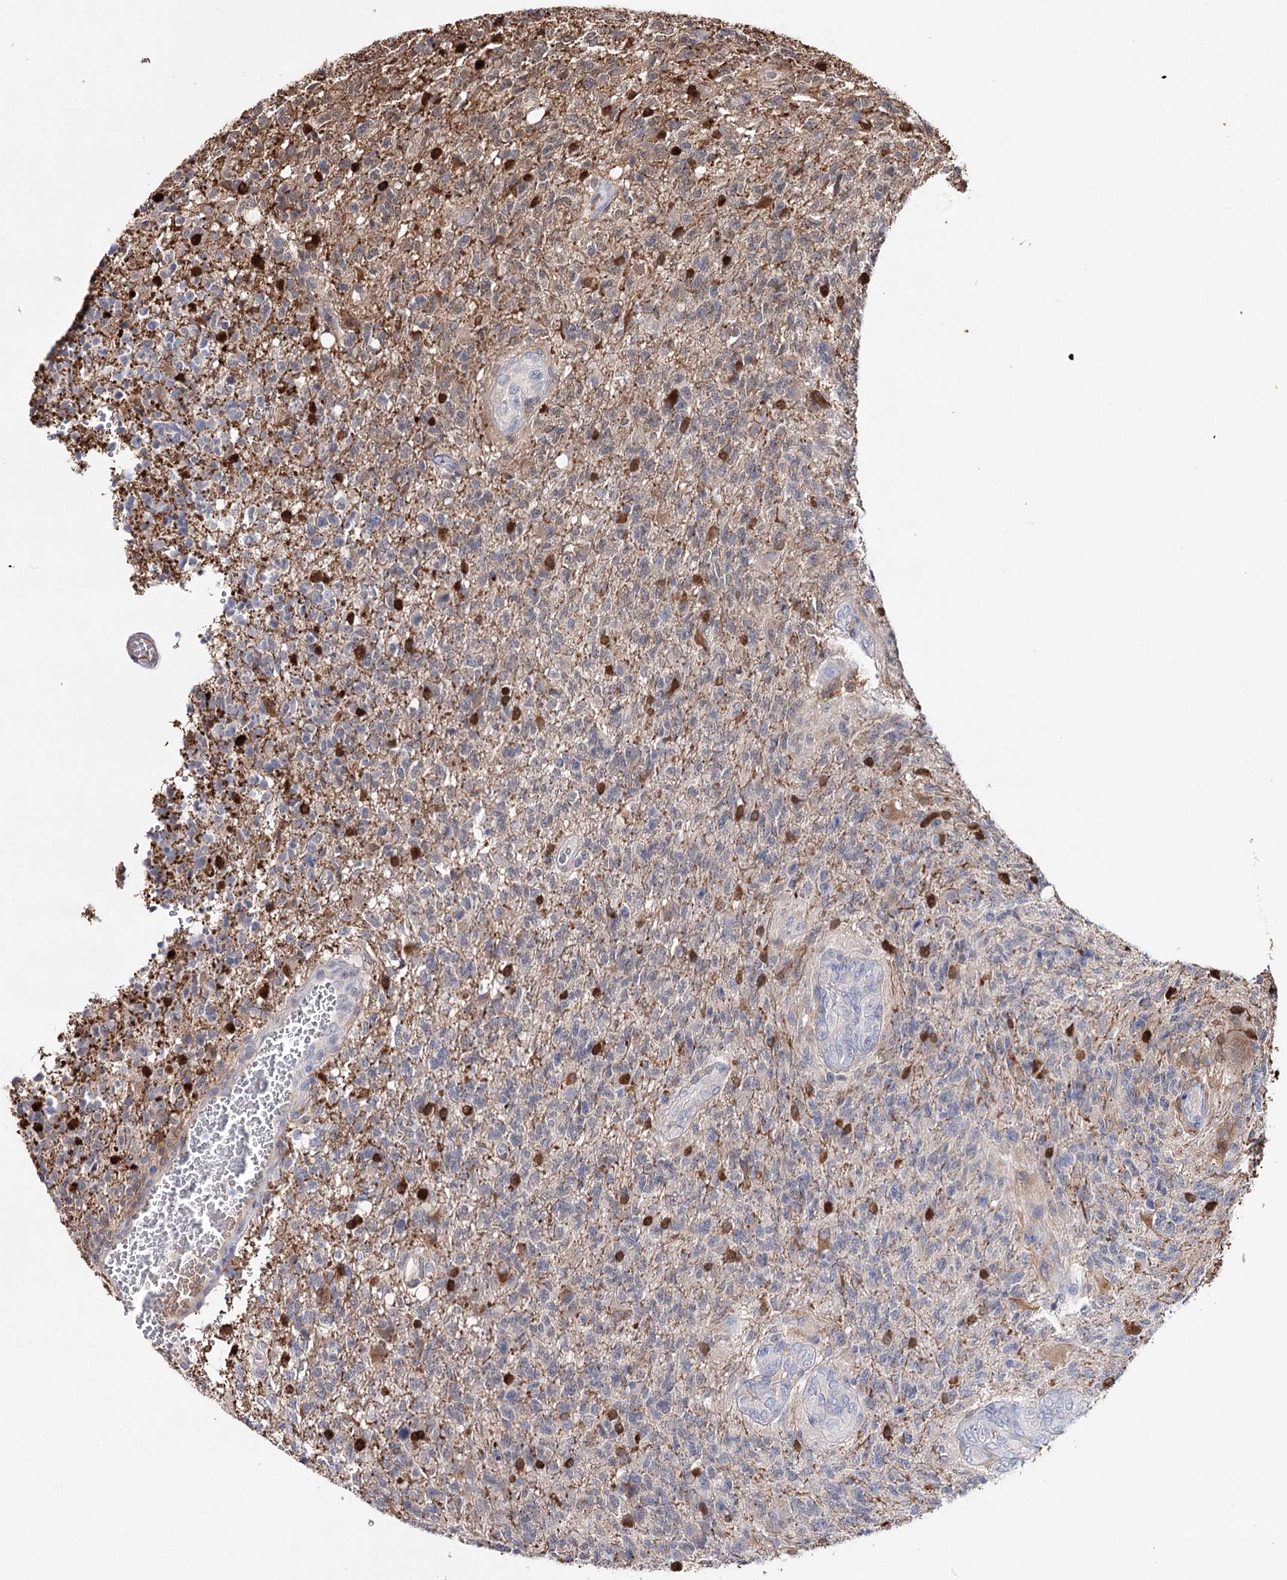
{"staining": {"intensity": "negative", "quantity": "none", "location": "none"}, "tissue": "glioma", "cell_type": "Tumor cells", "image_type": "cancer", "snomed": [{"axis": "morphology", "description": "Glioma, malignant, High grade"}, {"axis": "topography", "description": "Brain"}], "caption": "Human malignant high-grade glioma stained for a protein using immunohistochemistry (IHC) shows no expression in tumor cells.", "gene": "CFAP46", "patient": {"sex": "male", "age": 56}}